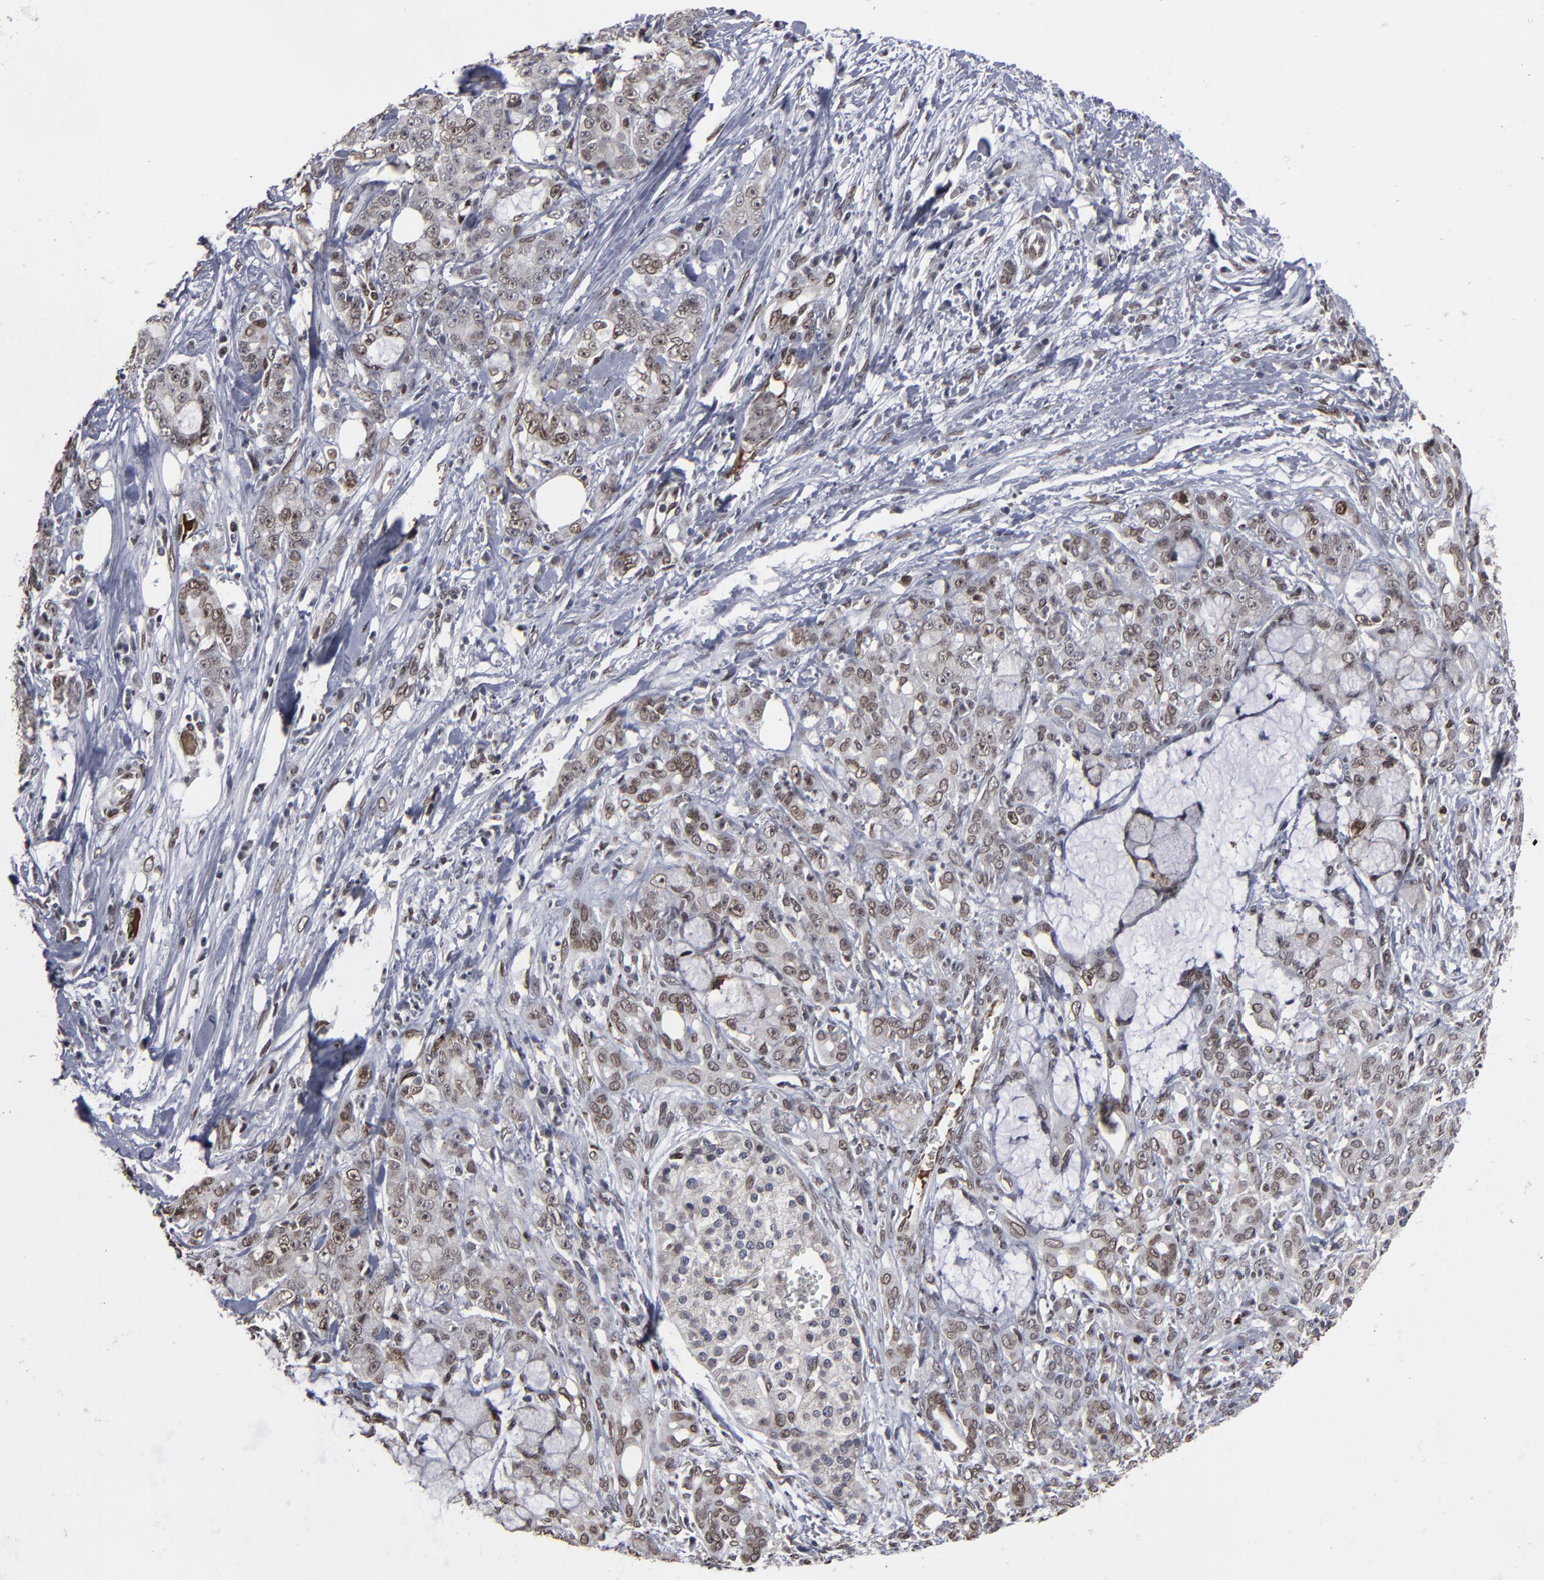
{"staining": {"intensity": "weak", "quantity": "25%-75%", "location": "nuclear"}, "tissue": "pancreatic cancer", "cell_type": "Tumor cells", "image_type": "cancer", "snomed": [{"axis": "morphology", "description": "Adenocarcinoma, NOS"}, {"axis": "topography", "description": "Pancreas"}], "caption": "Protein analysis of adenocarcinoma (pancreatic) tissue reveals weak nuclear expression in approximately 25%-75% of tumor cells. The staining was performed using DAB to visualize the protein expression in brown, while the nuclei were stained in blue with hematoxylin (Magnification: 20x).", "gene": "BAZ1A", "patient": {"sex": "female", "age": 73}}